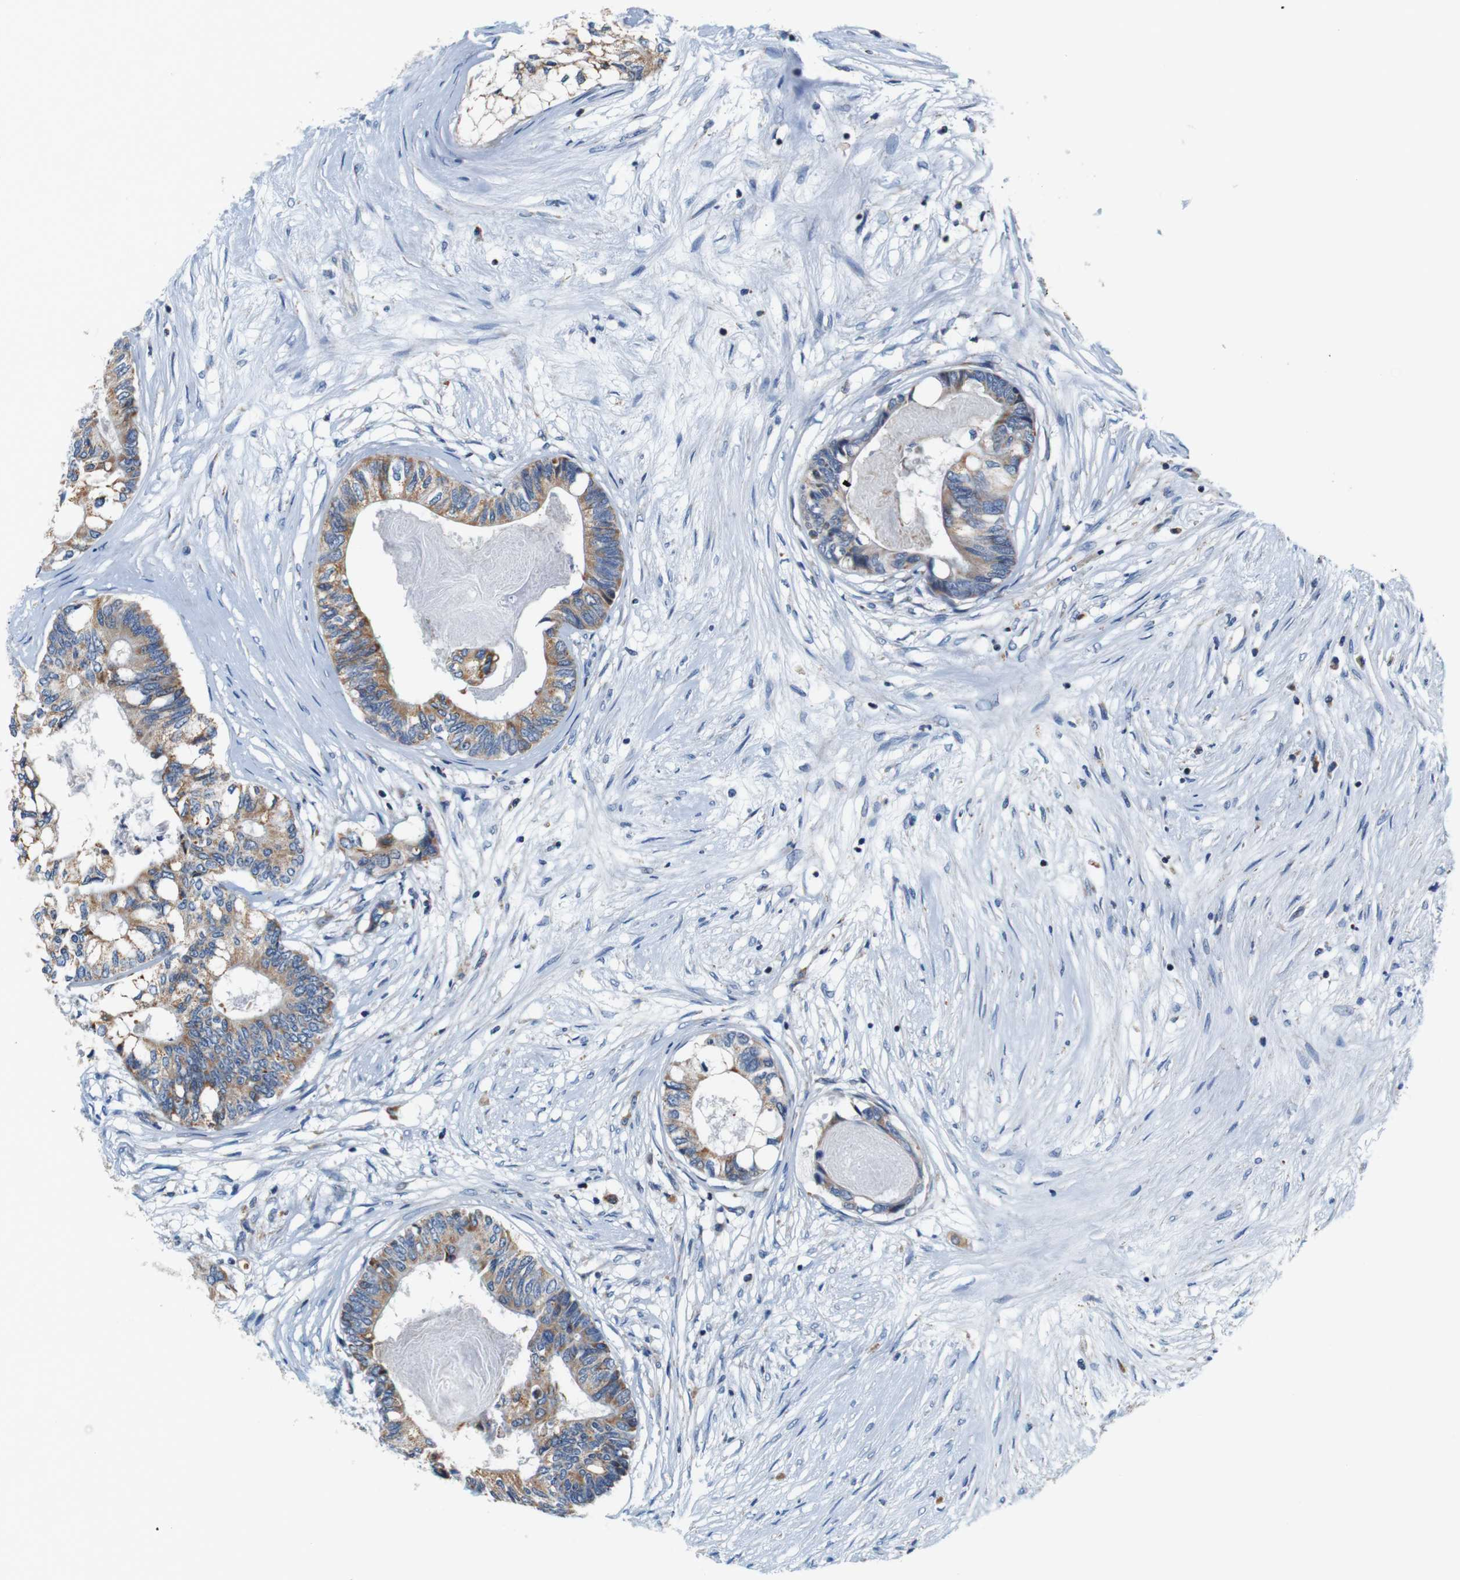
{"staining": {"intensity": "moderate", "quantity": ">75%", "location": "cytoplasmic/membranous"}, "tissue": "colorectal cancer", "cell_type": "Tumor cells", "image_type": "cancer", "snomed": [{"axis": "morphology", "description": "Adenocarcinoma, NOS"}, {"axis": "topography", "description": "Rectum"}], "caption": "Colorectal adenocarcinoma stained with a brown dye displays moderate cytoplasmic/membranous positive positivity in approximately >75% of tumor cells.", "gene": "LRP4", "patient": {"sex": "male", "age": 63}}